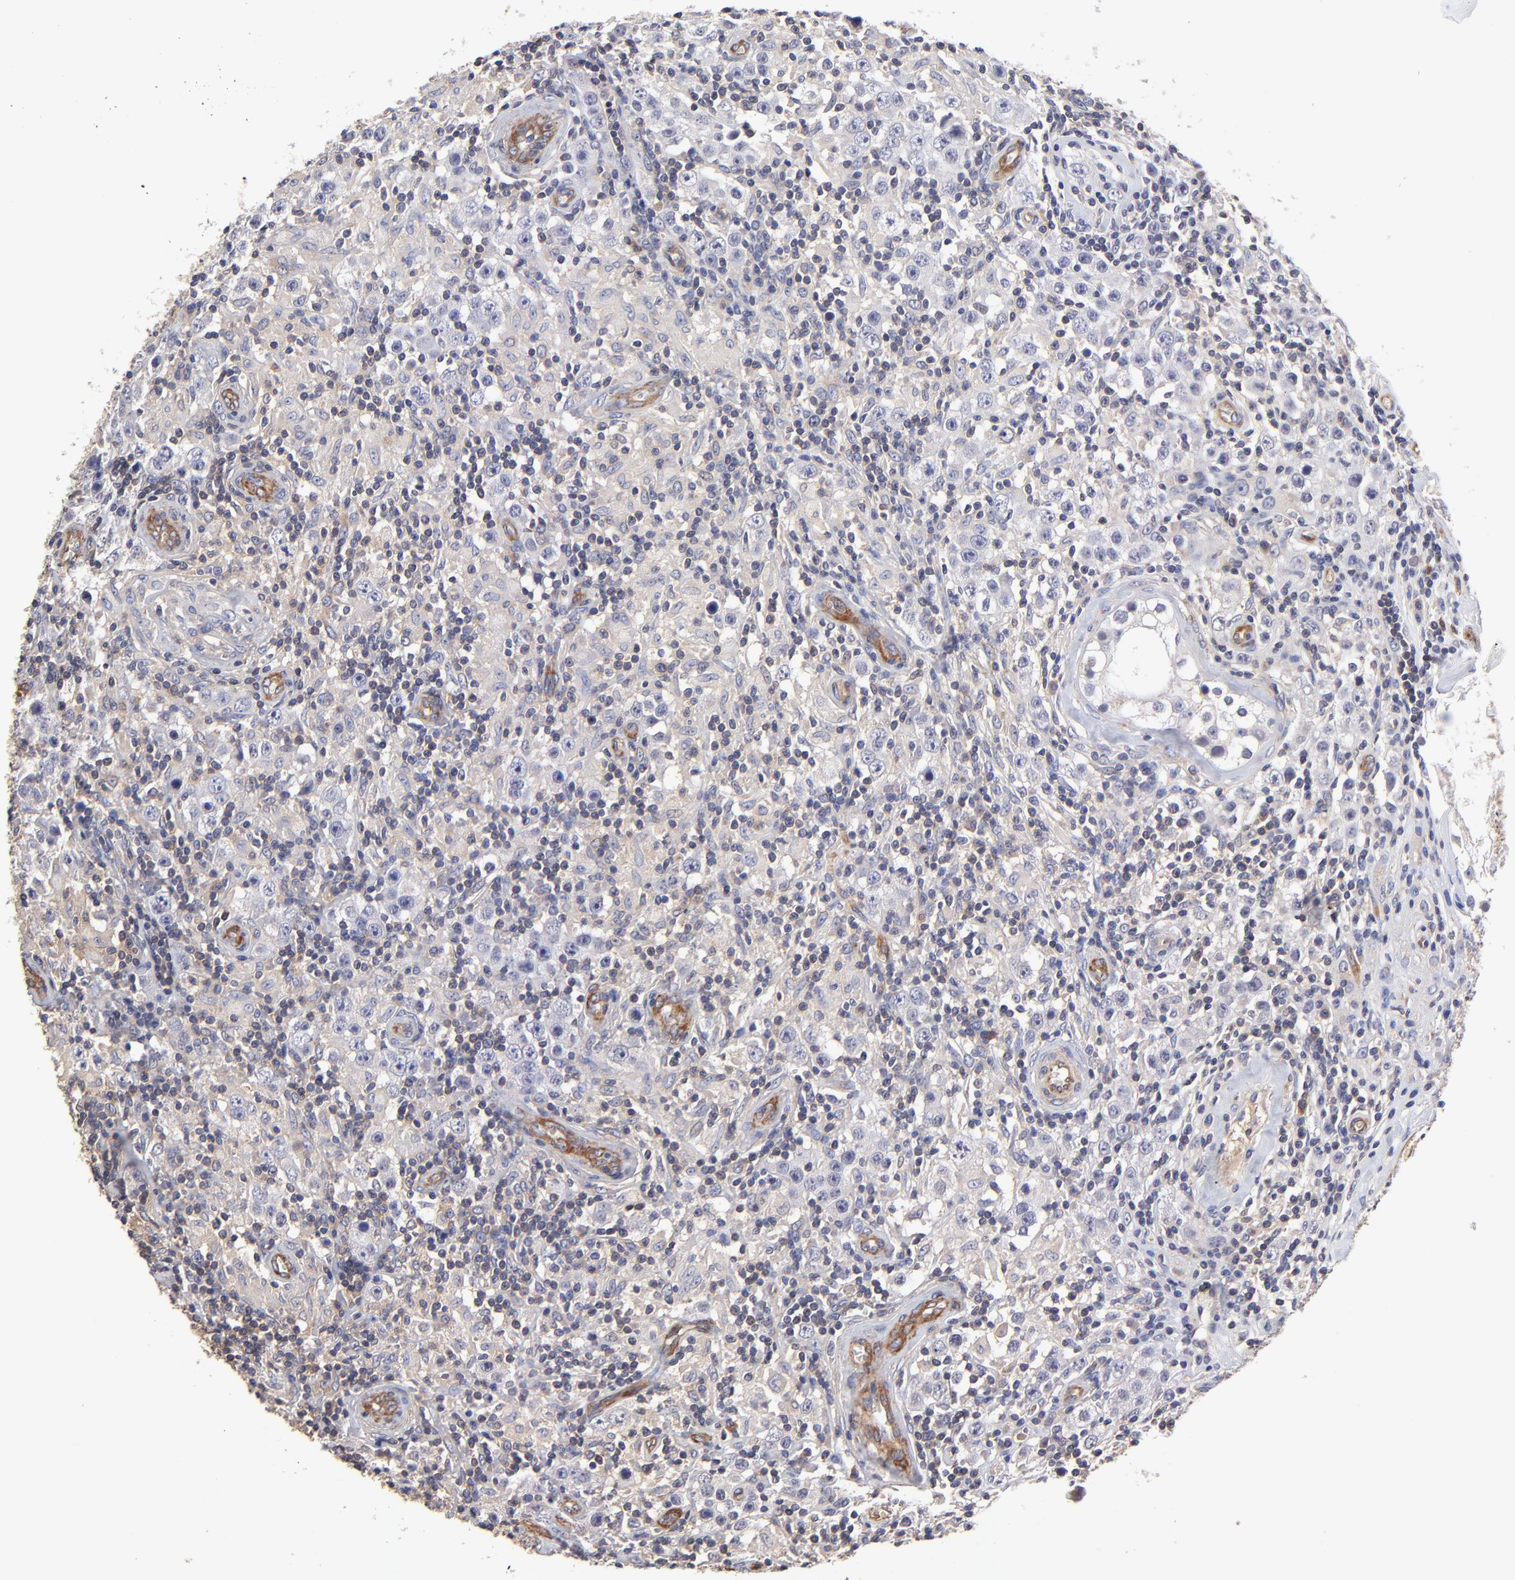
{"staining": {"intensity": "negative", "quantity": "none", "location": "none"}, "tissue": "testis cancer", "cell_type": "Tumor cells", "image_type": "cancer", "snomed": [{"axis": "morphology", "description": "Seminoma, NOS"}, {"axis": "topography", "description": "Testis"}], "caption": "Immunohistochemical staining of human seminoma (testis) shows no significant staining in tumor cells.", "gene": "ASB7", "patient": {"sex": "male", "age": 32}}